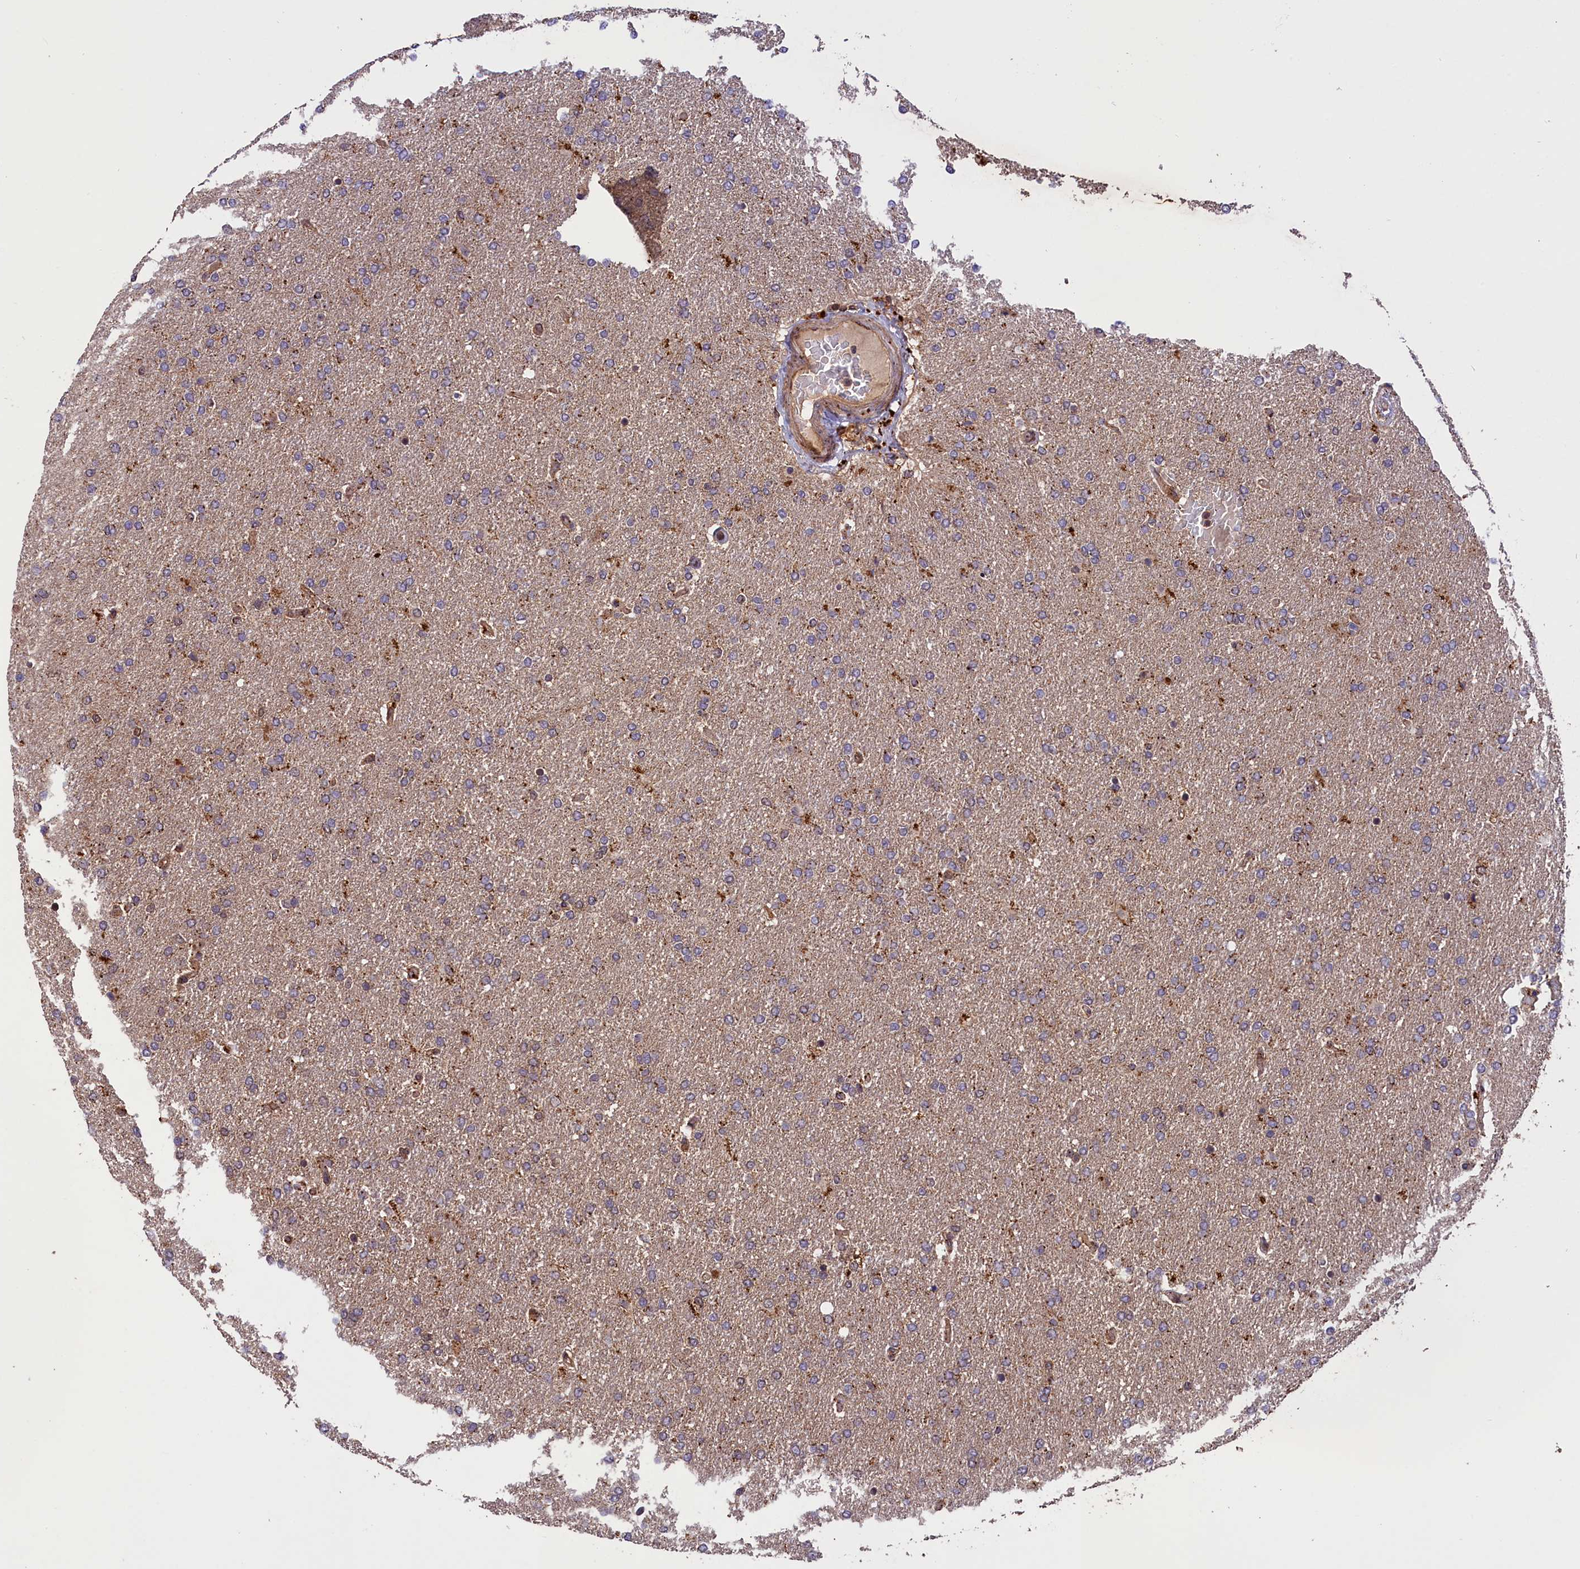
{"staining": {"intensity": "moderate", "quantity": "<25%", "location": "cytoplasmic/membranous"}, "tissue": "glioma", "cell_type": "Tumor cells", "image_type": "cancer", "snomed": [{"axis": "morphology", "description": "Glioma, malignant, High grade"}, {"axis": "topography", "description": "Brain"}], "caption": "Tumor cells demonstrate moderate cytoplasmic/membranous staining in about <25% of cells in glioma.", "gene": "IST1", "patient": {"sex": "male", "age": 72}}